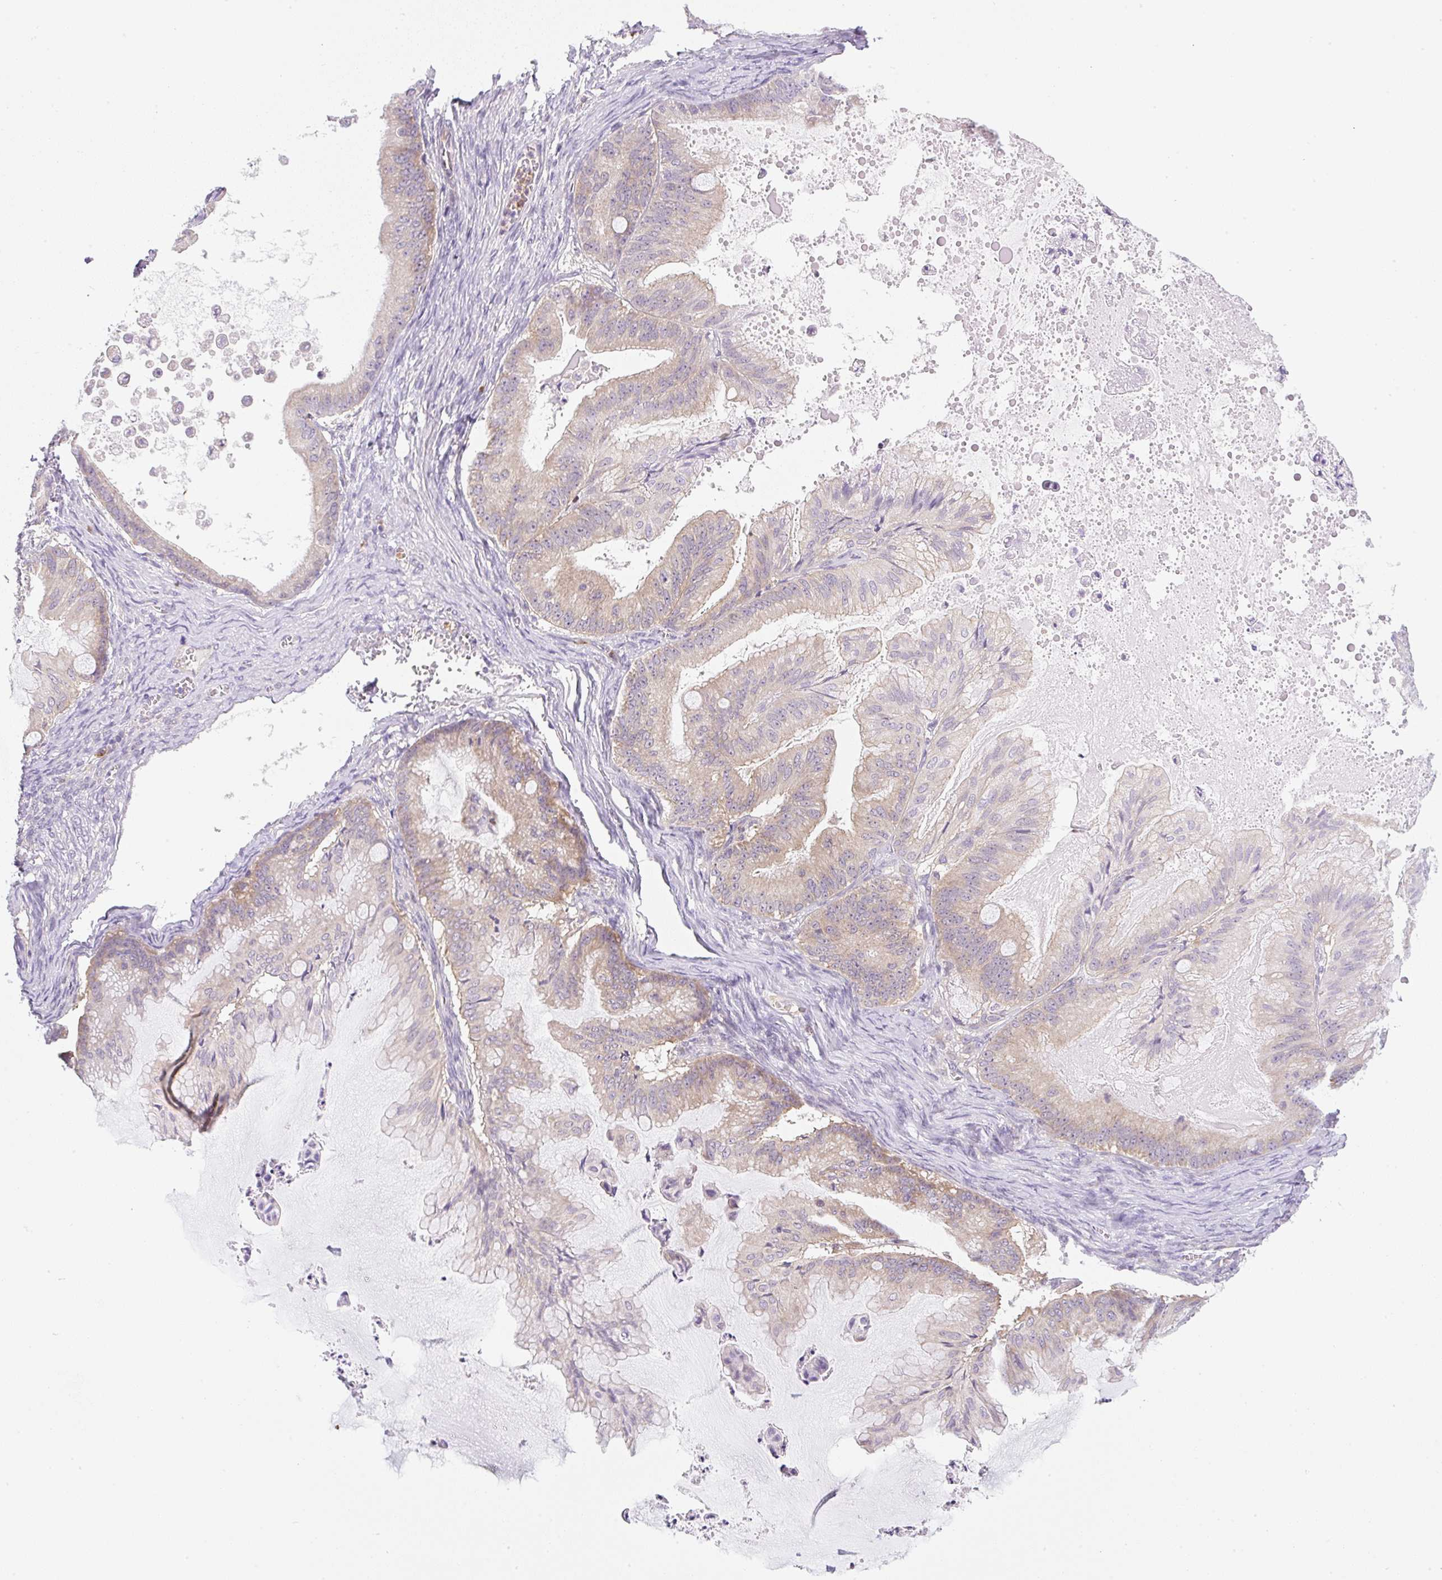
{"staining": {"intensity": "weak", "quantity": "<25%", "location": "cytoplasmic/membranous"}, "tissue": "ovarian cancer", "cell_type": "Tumor cells", "image_type": "cancer", "snomed": [{"axis": "morphology", "description": "Cystadenocarcinoma, mucinous, NOS"}, {"axis": "topography", "description": "Ovary"}], "caption": "A micrograph of human ovarian mucinous cystadenocarcinoma is negative for staining in tumor cells.", "gene": "OMA1", "patient": {"sex": "female", "age": 71}}